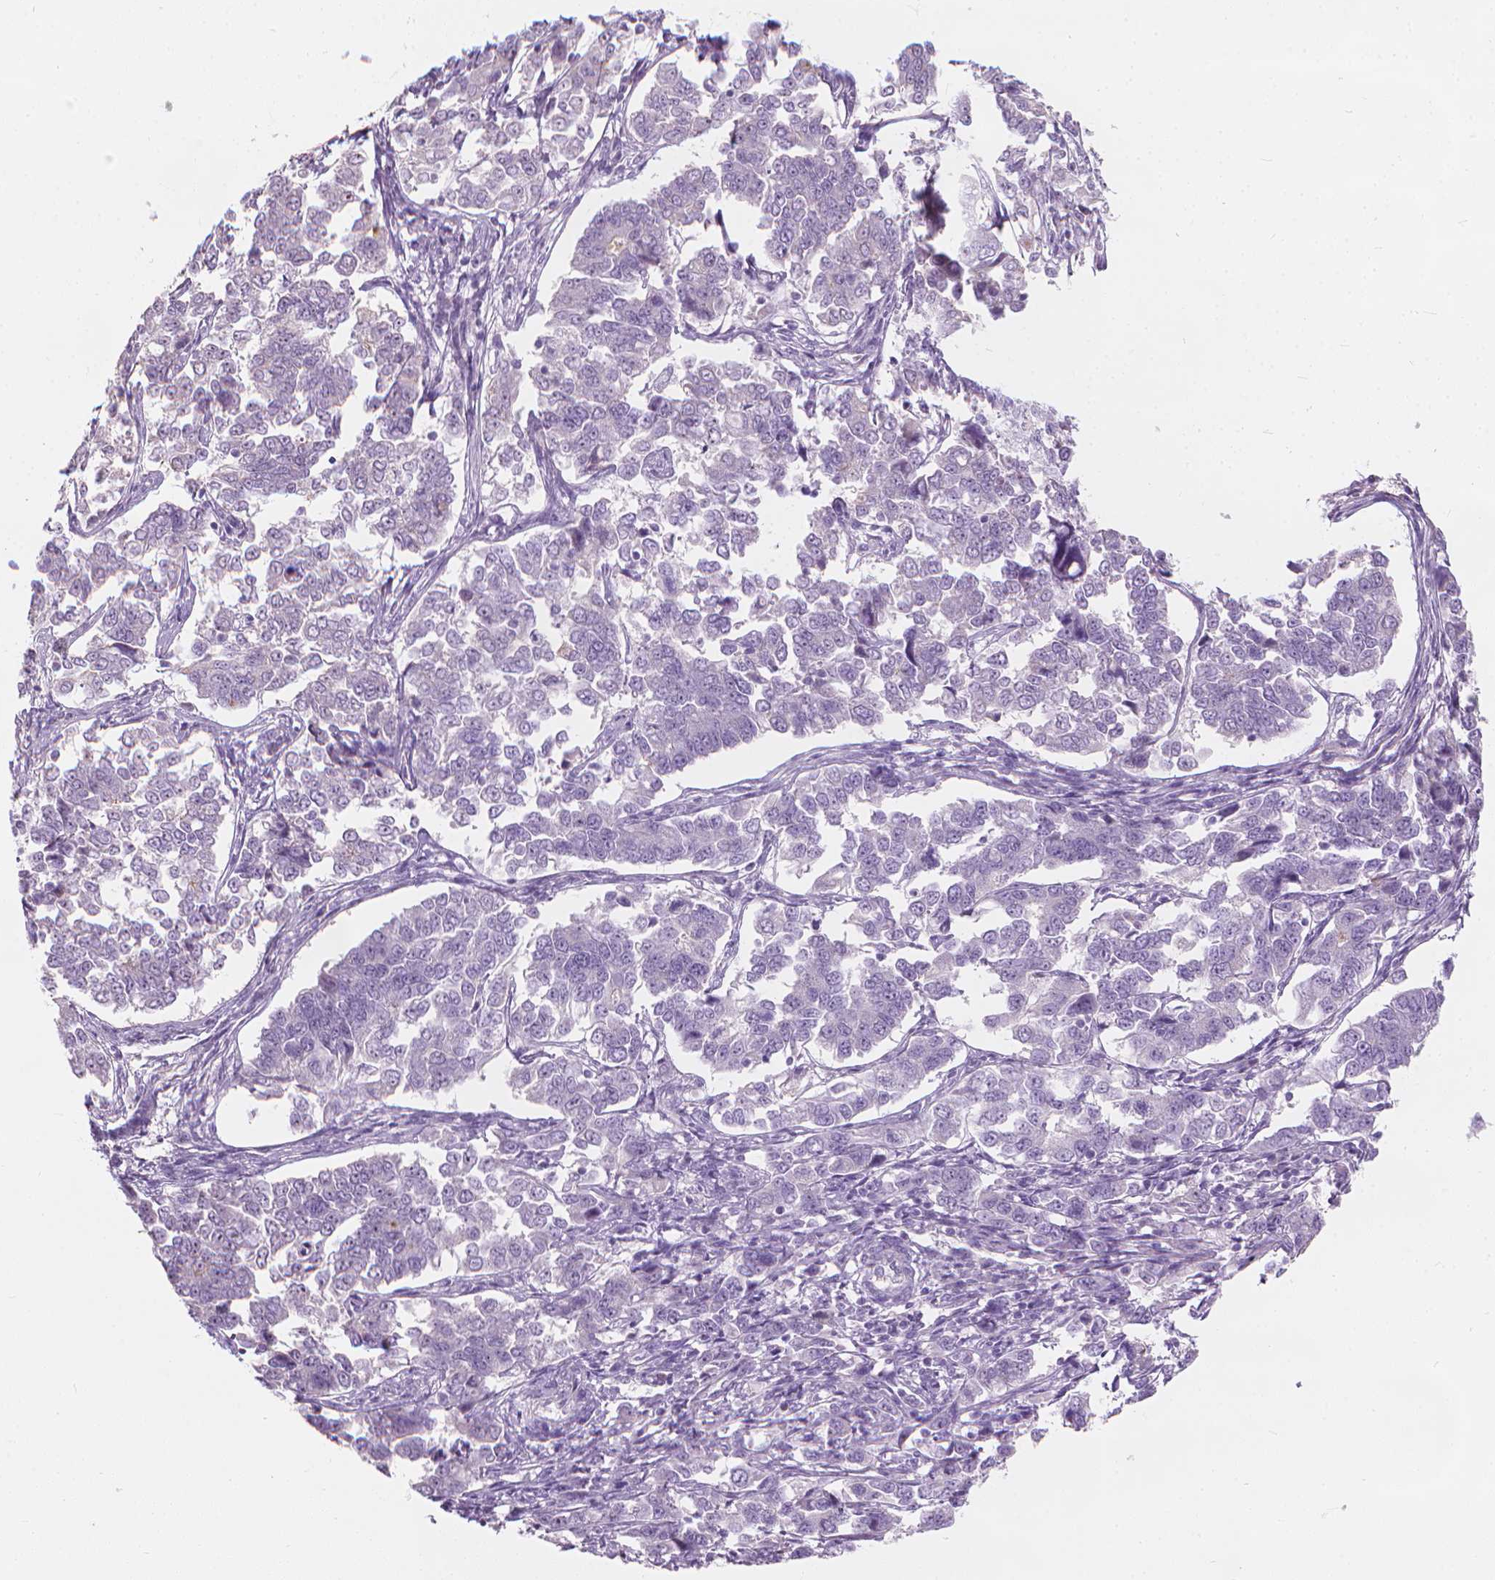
{"staining": {"intensity": "negative", "quantity": "none", "location": "none"}, "tissue": "endometrial cancer", "cell_type": "Tumor cells", "image_type": "cancer", "snomed": [{"axis": "morphology", "description": "Adenocarcinoma, NOS"}, {"axis": "topography", "description": "Endometrium"}], "caption": "Protein analysis of endometrial adenocarcinoma displays no significant expression in tumor cells.", "gene": "GPRC5A", "patient": {"sex": "female", "age": 43}}